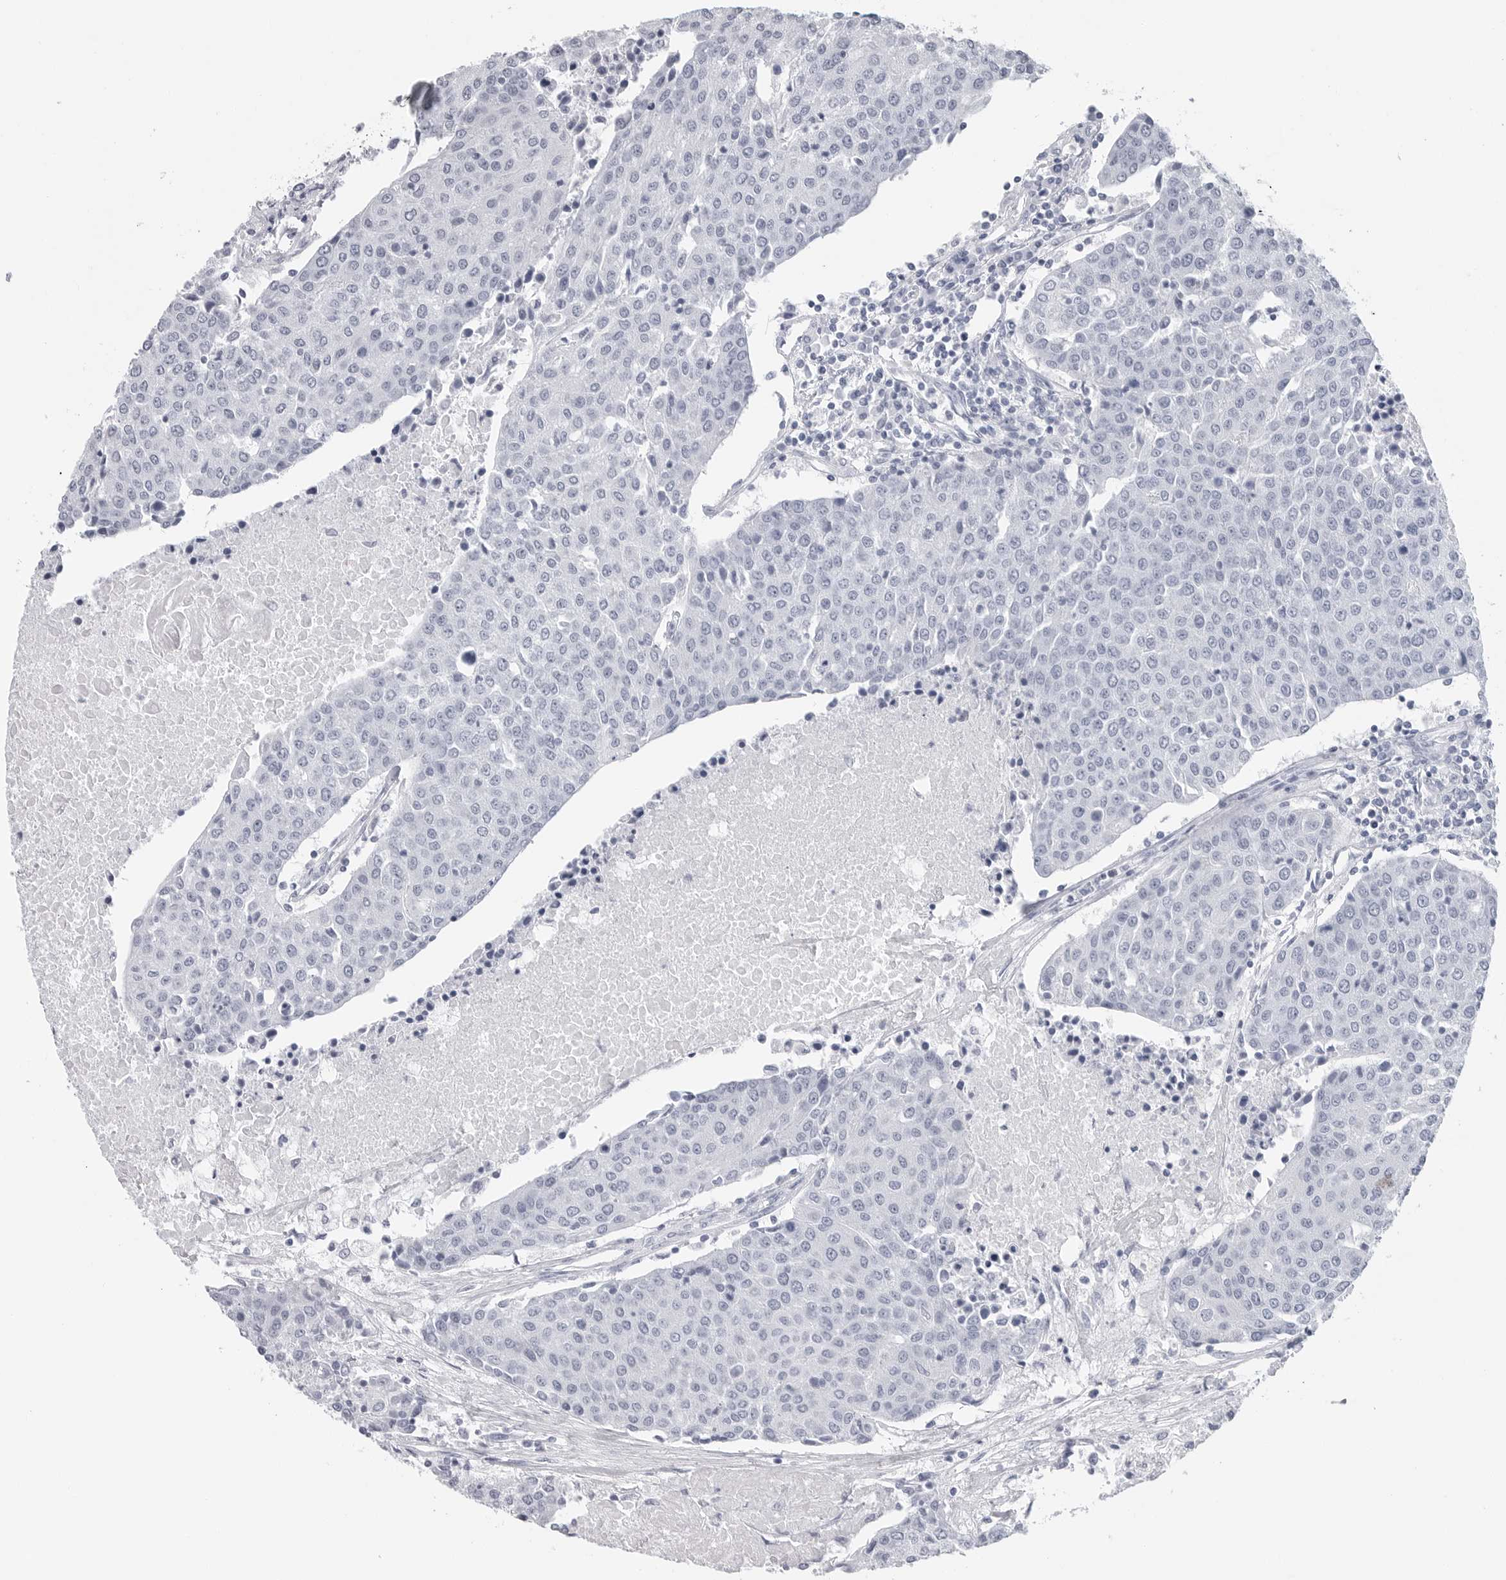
{"staining": {"intensity": "negative", "quantity": "none", "location": "none"}, "tissue": "urothelial cancer", "cell_type": "Tumor cells", "image_type": "cancer", "snomed": [{"axis": "morphology", "description": "Urothelial carcinoma, High grade"}, {"axis": "topography", "description": "Urinary bladder"}], "caption": "This is a image of immunohistochemistry staining of high-grade urothelial carcinoma, which shows no staining in tumor cells.", "gene": "PGA3", "patient": {"sex": "female", "age": 85}}